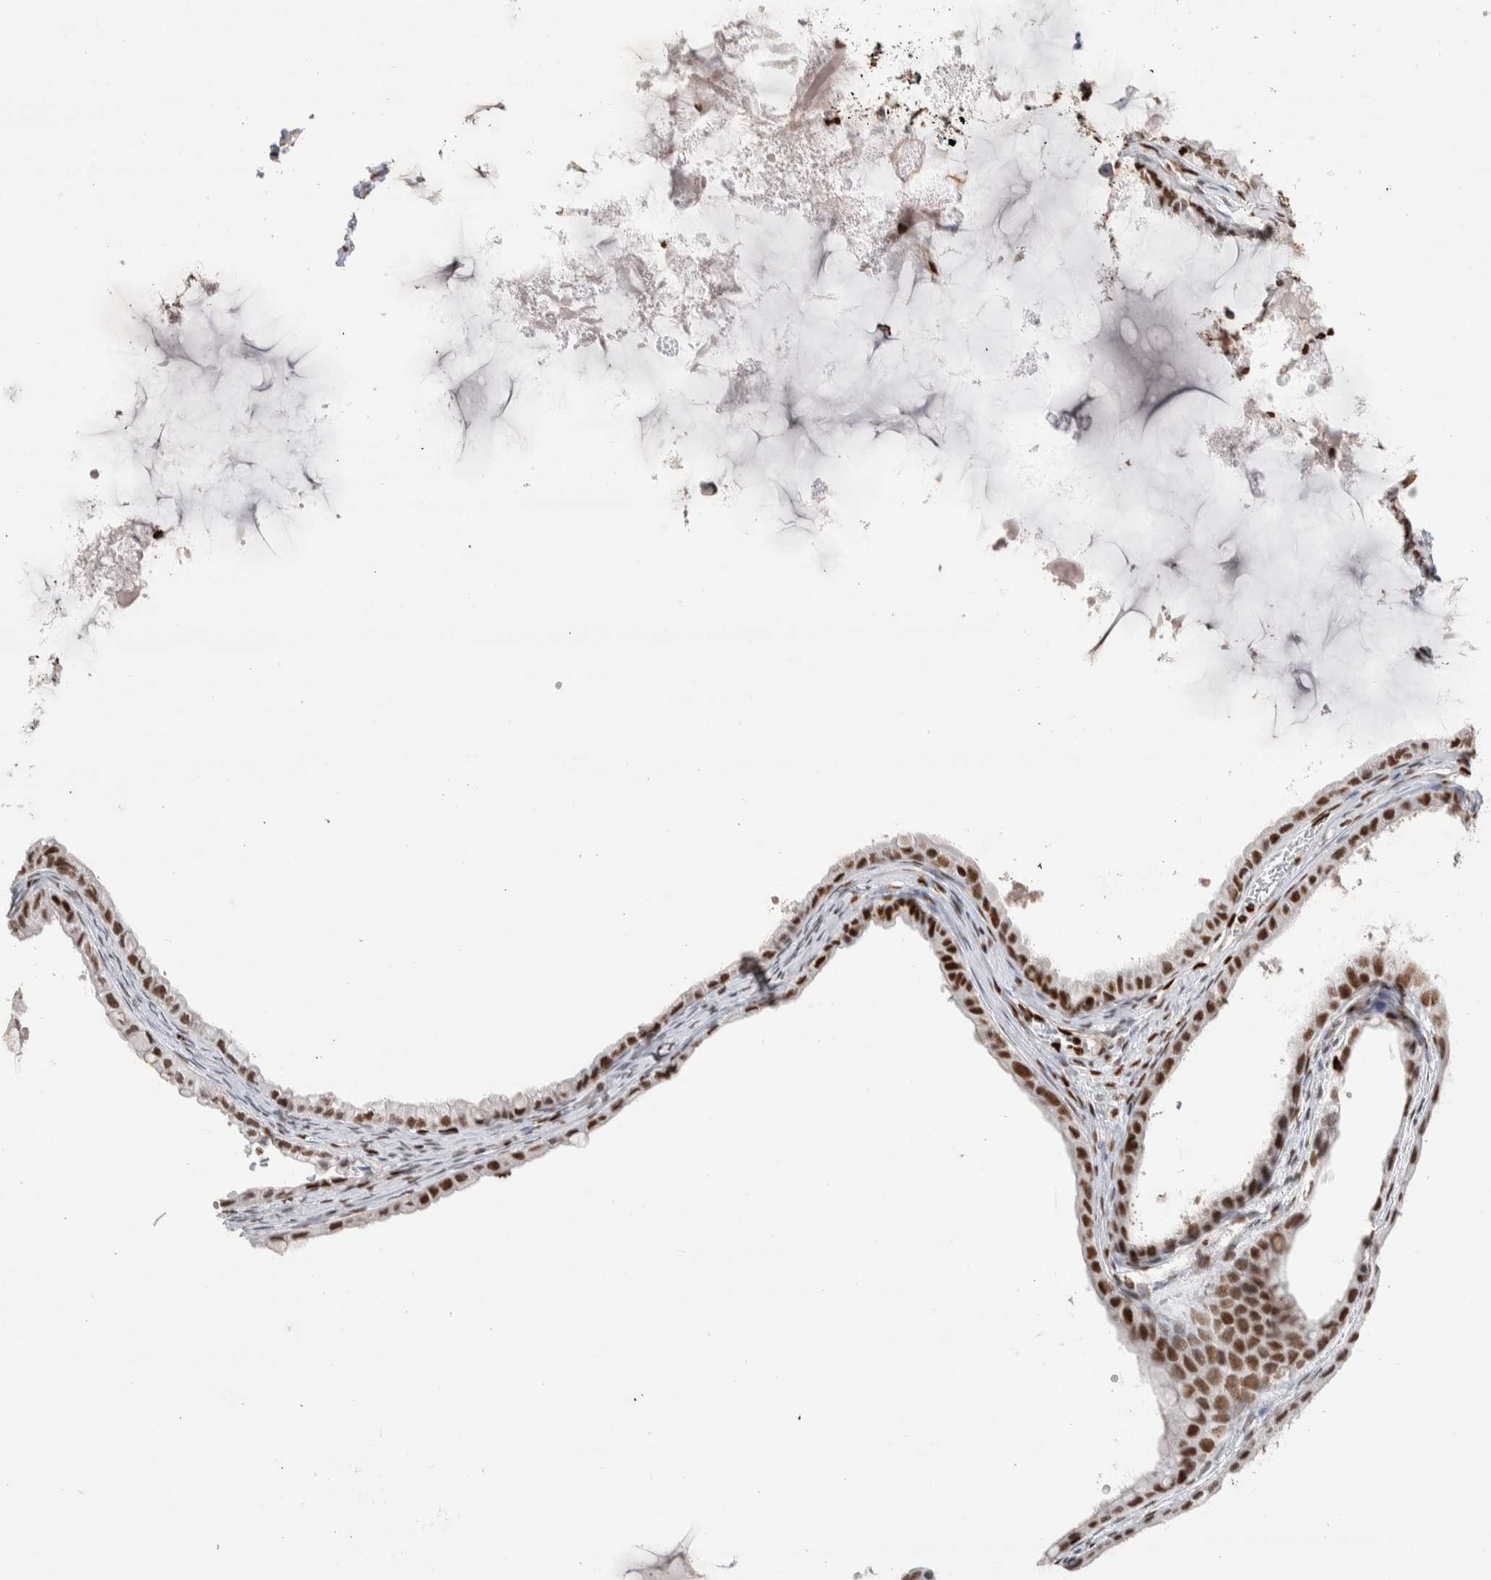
{"staining": {"intensity": "moderate", "quantity": ">75%", "location": "nuclear"}, "tissue": "ovarian cancer", "cell_type": "Tumor cells", "image_type": "cancer", "snomed": [{"axis": "morphology", "description": "Cystadenocarcinoma, mucinous, NOS"}, {"axis": "topography", "description": "Ovary"}], "caption": "This is an image of immunohistochemistry staining of ovarian mucinous cystadenocarcinoma, which shows moderate positivity in the nuclear of tumor cells.", "gene": "RNASEK-C17orf49", "patient": {"sex": "female", "age": 80}}